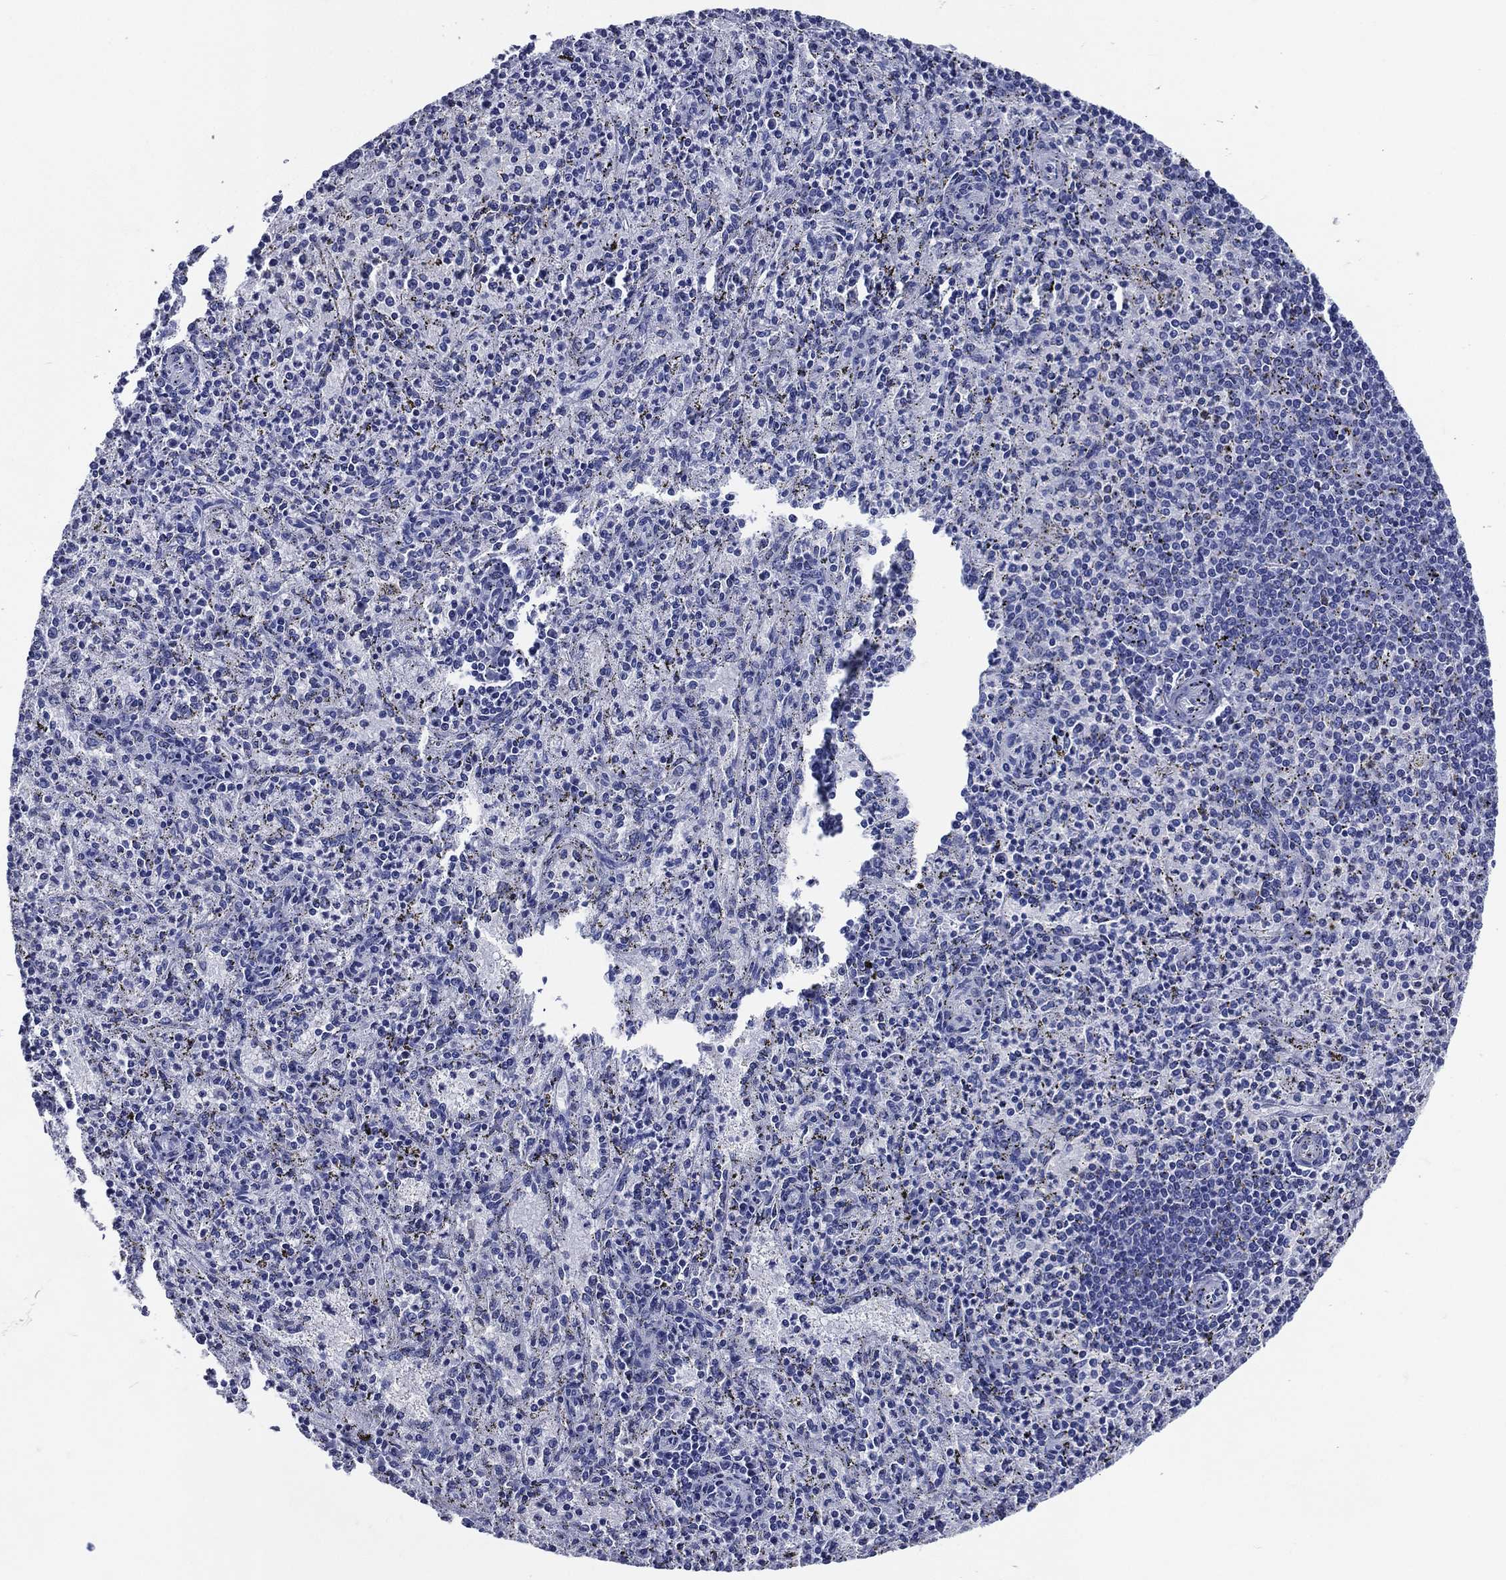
{"staining": {"intensity": "negative", "quantity": "none", "location": "none"}, "tissue": "spleen", "cell_type": "Cells in red pulp", "image_type": "normal", "snomed": [{"axis": "morphology", "description": "Normal tissue, NOS"}, {"axis": "topography", "description": "Spleen"}], "caption": "This is a photomicrograph of IHC staining of unremarkable spleen, which shows no staining in cells in red pulp.", "gene": "ACE2", "patient": {"sex": "male", "age": 60}}